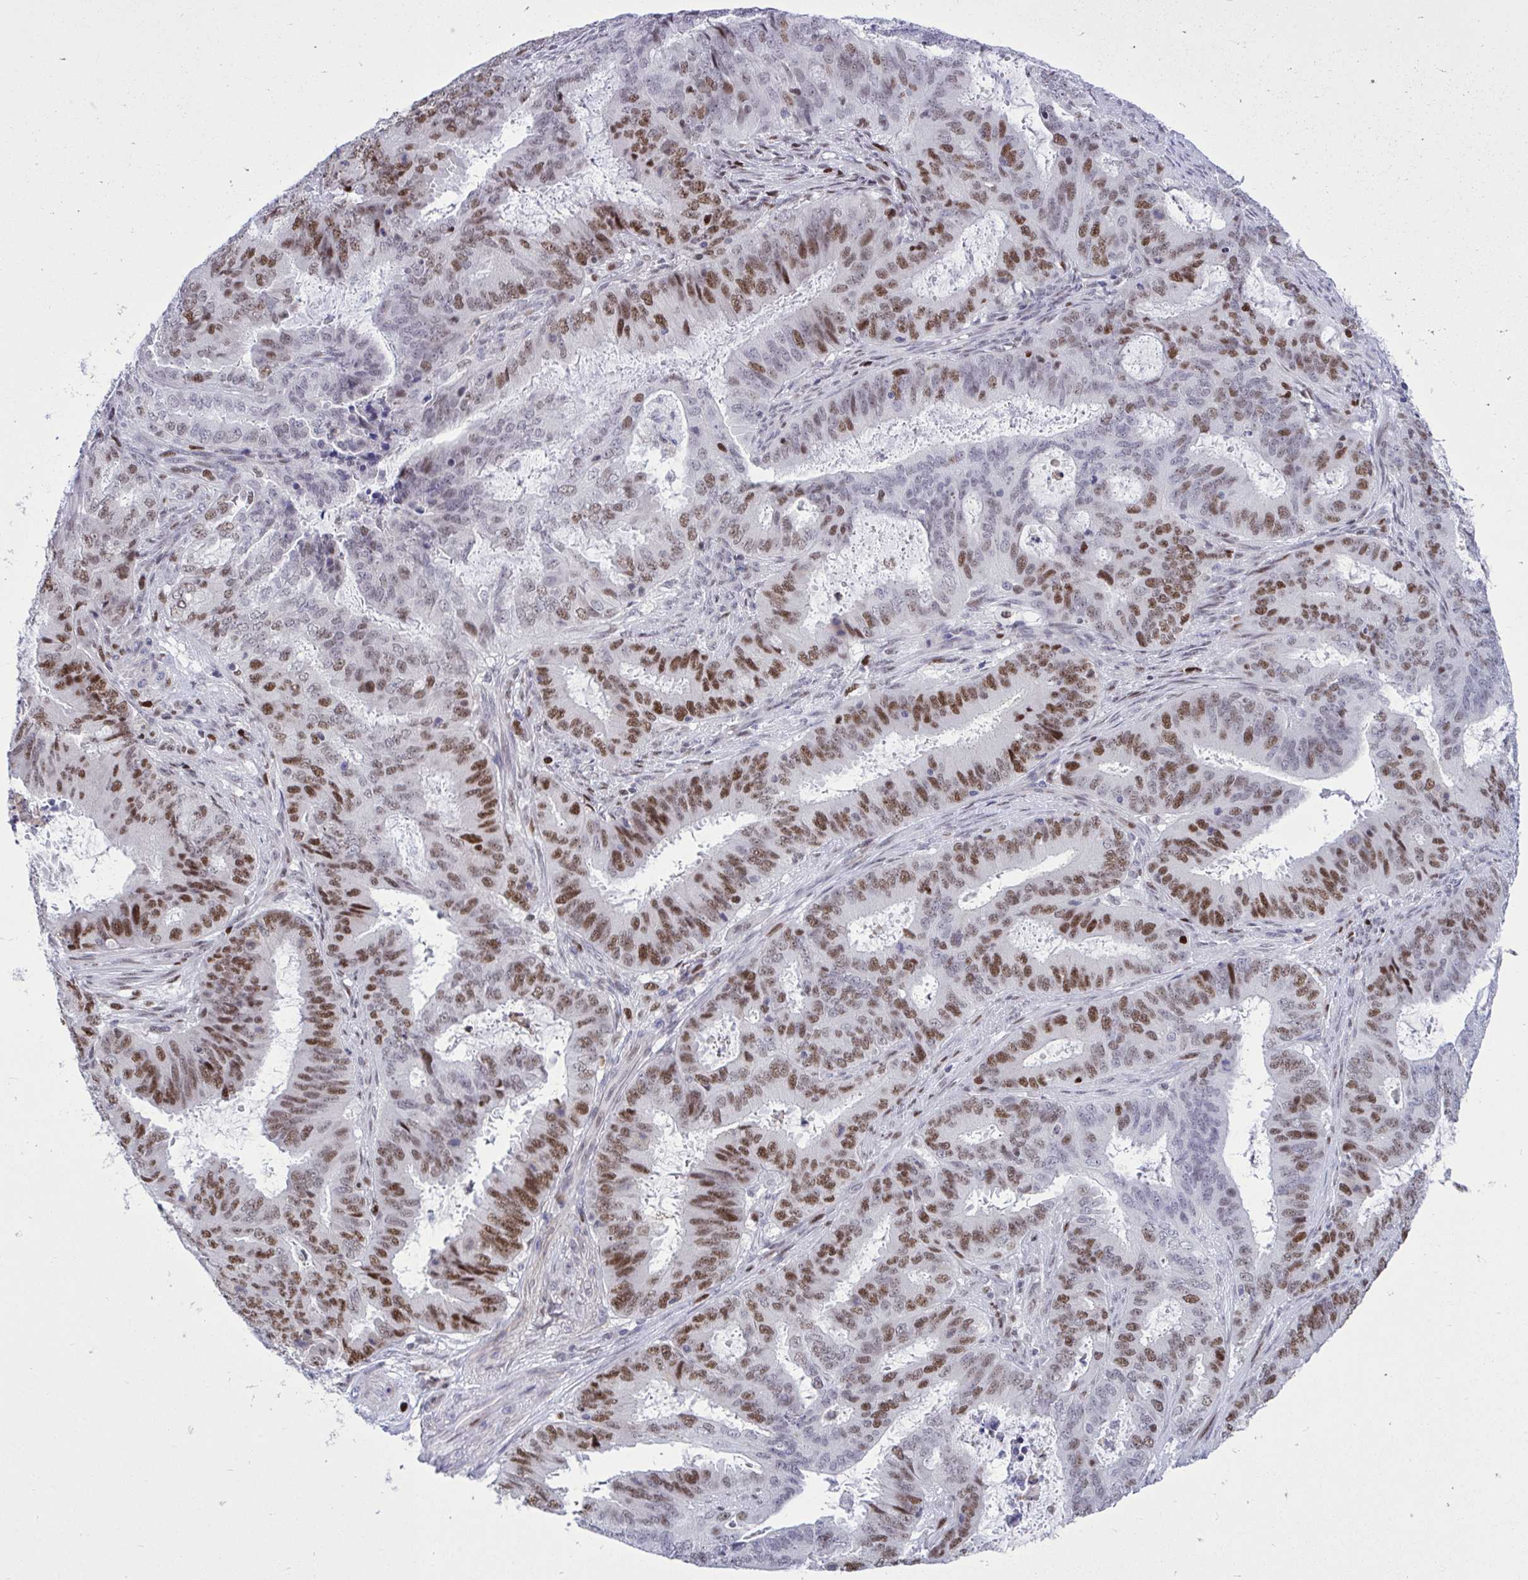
{"staining": {"intensity": "moderate", "quantity": "25%-75%", "location": "nuclear"}, "tissue": "endometrial cancer", "cell_type": "Tumor cells", "image_type": "cancer", "snomed": [{"axis": "morphology", "description": "Adenocarcinoma, NOS"}, {"axis": "topography", "description": "Endometrium"}], "caption": "Protein analysis of endometrial cancer (adenocarcinoma) tissue reveals moderate nuclear expression in about 25%-75% of tumor cells.", "gene": "C1QL2", "patient": {"sex": "female", "age": 51}}